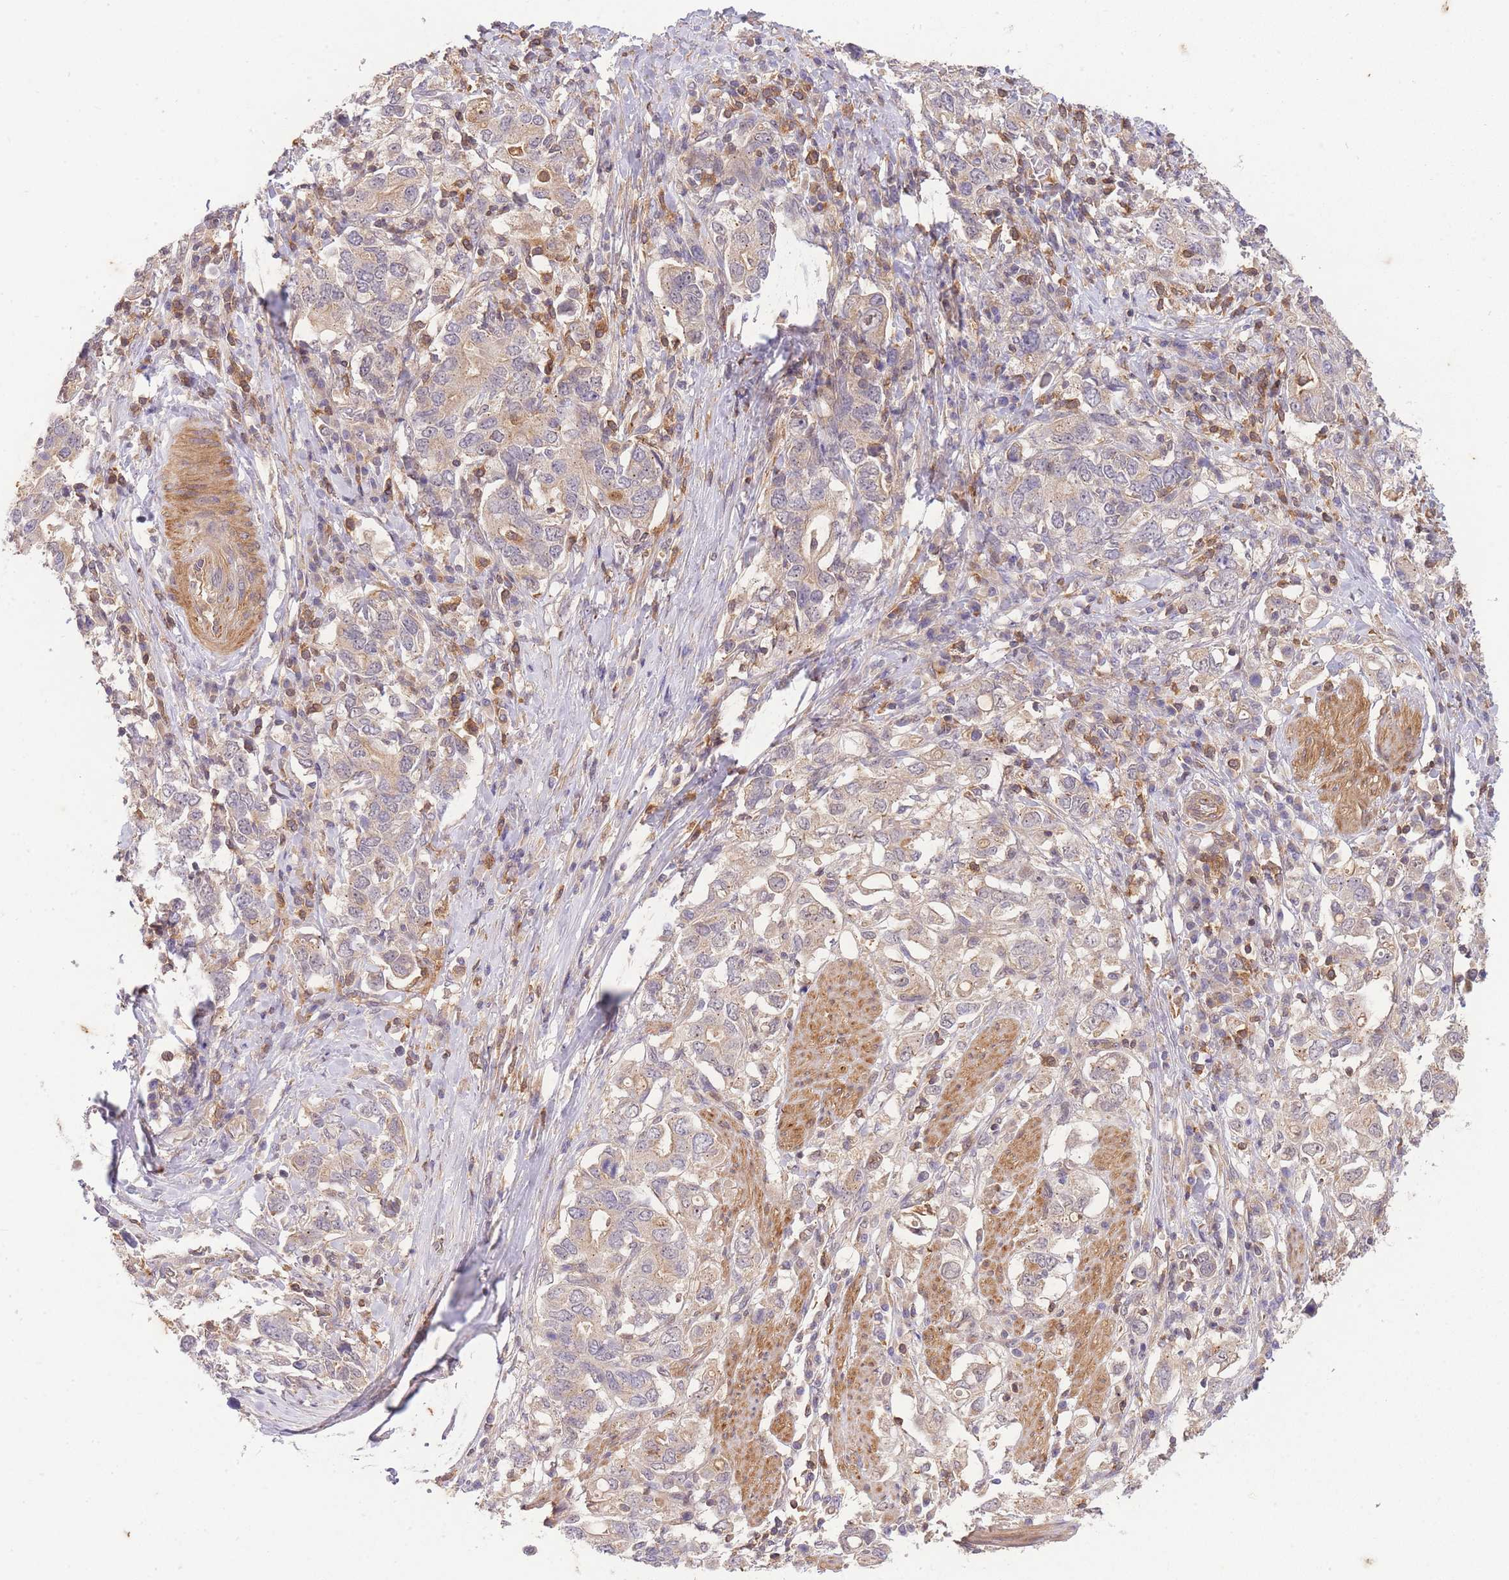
{"staining": {"intensity": "weak", "quantity": "25%-75%", "location": "cytoplasmic/membranous"}, "tissue": "stomach cancer", "cell_type": "Tumor cells", "image_type": "cancer", "snomed": [{"axis": "morphology", "description": "Adenocarcinoma, NOS"}, {"axis": "topography", "description": "Stomach, upper"}, {"axis": "topography", "description": "Stomach"}], "caption": "Immunohistochemistry (IHC) micrograph of neoplastic tissue: stomach cancer (adenocarcinoma) stained using immunohistochemistry displays low levels of weak protein expression localized specifically in the cytoplasmic/membranous of tumor cells, appearing as a cytoplasmic/membranous brown color.", "gene": "ST8SIA4", "patient": {"sex": "male", "age": 62}}